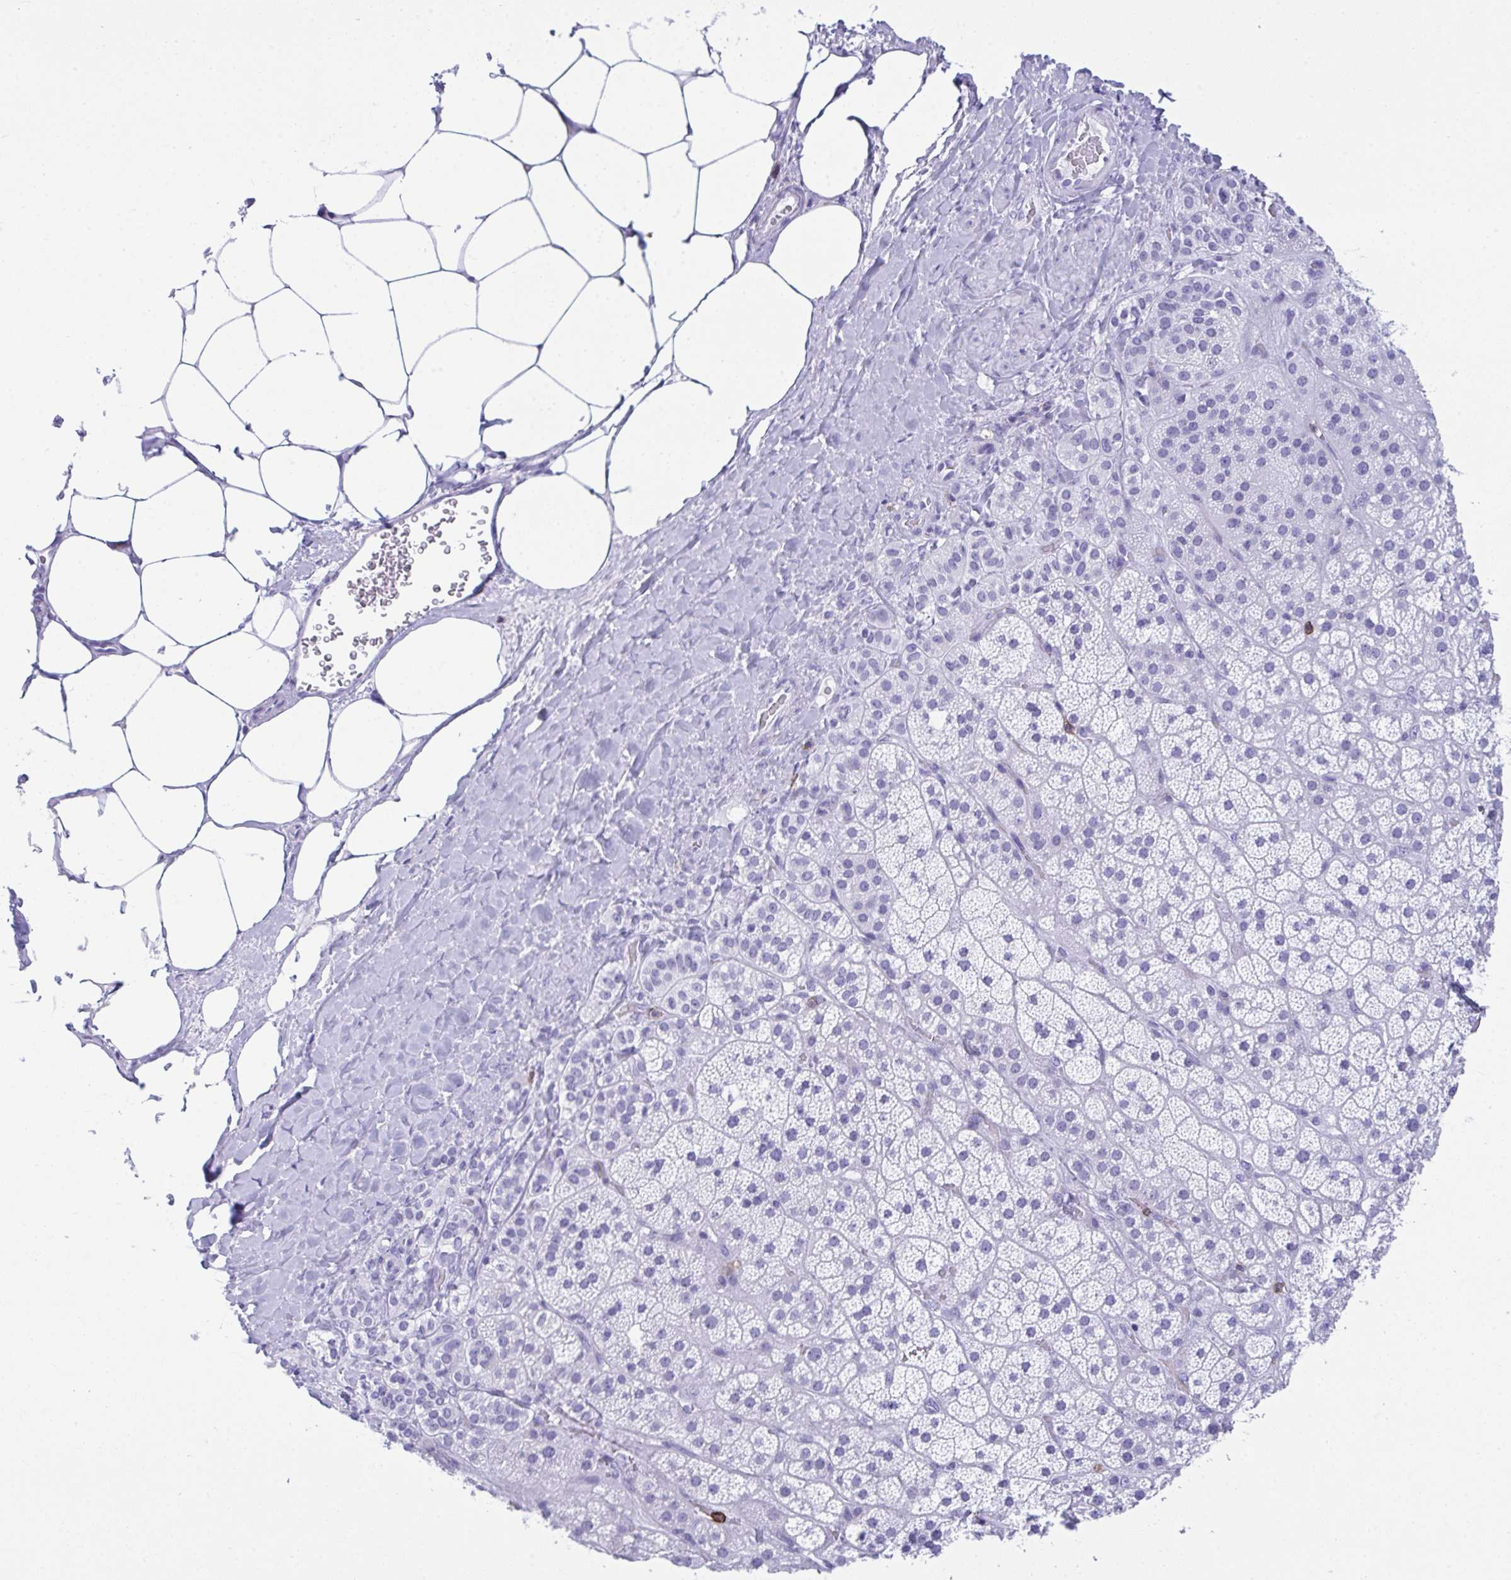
{"staining": {"intensity": "negative", "quantity": "none", "location": "none"}, "tissue": "adrenal gland", "cell_type": "Glandular cells", "image_type": "normal", "snomed": [{"axis": "morphology", "description": "Normal tissue, NOS"}, {"axis": "topography", "description": "Adrenal gland"}], "caption": "The photomicrograph displays no significant expression in glandular cells of adrenal gland.", "gene": "SPN", "patient": {"sex": "male", "age": 57}}